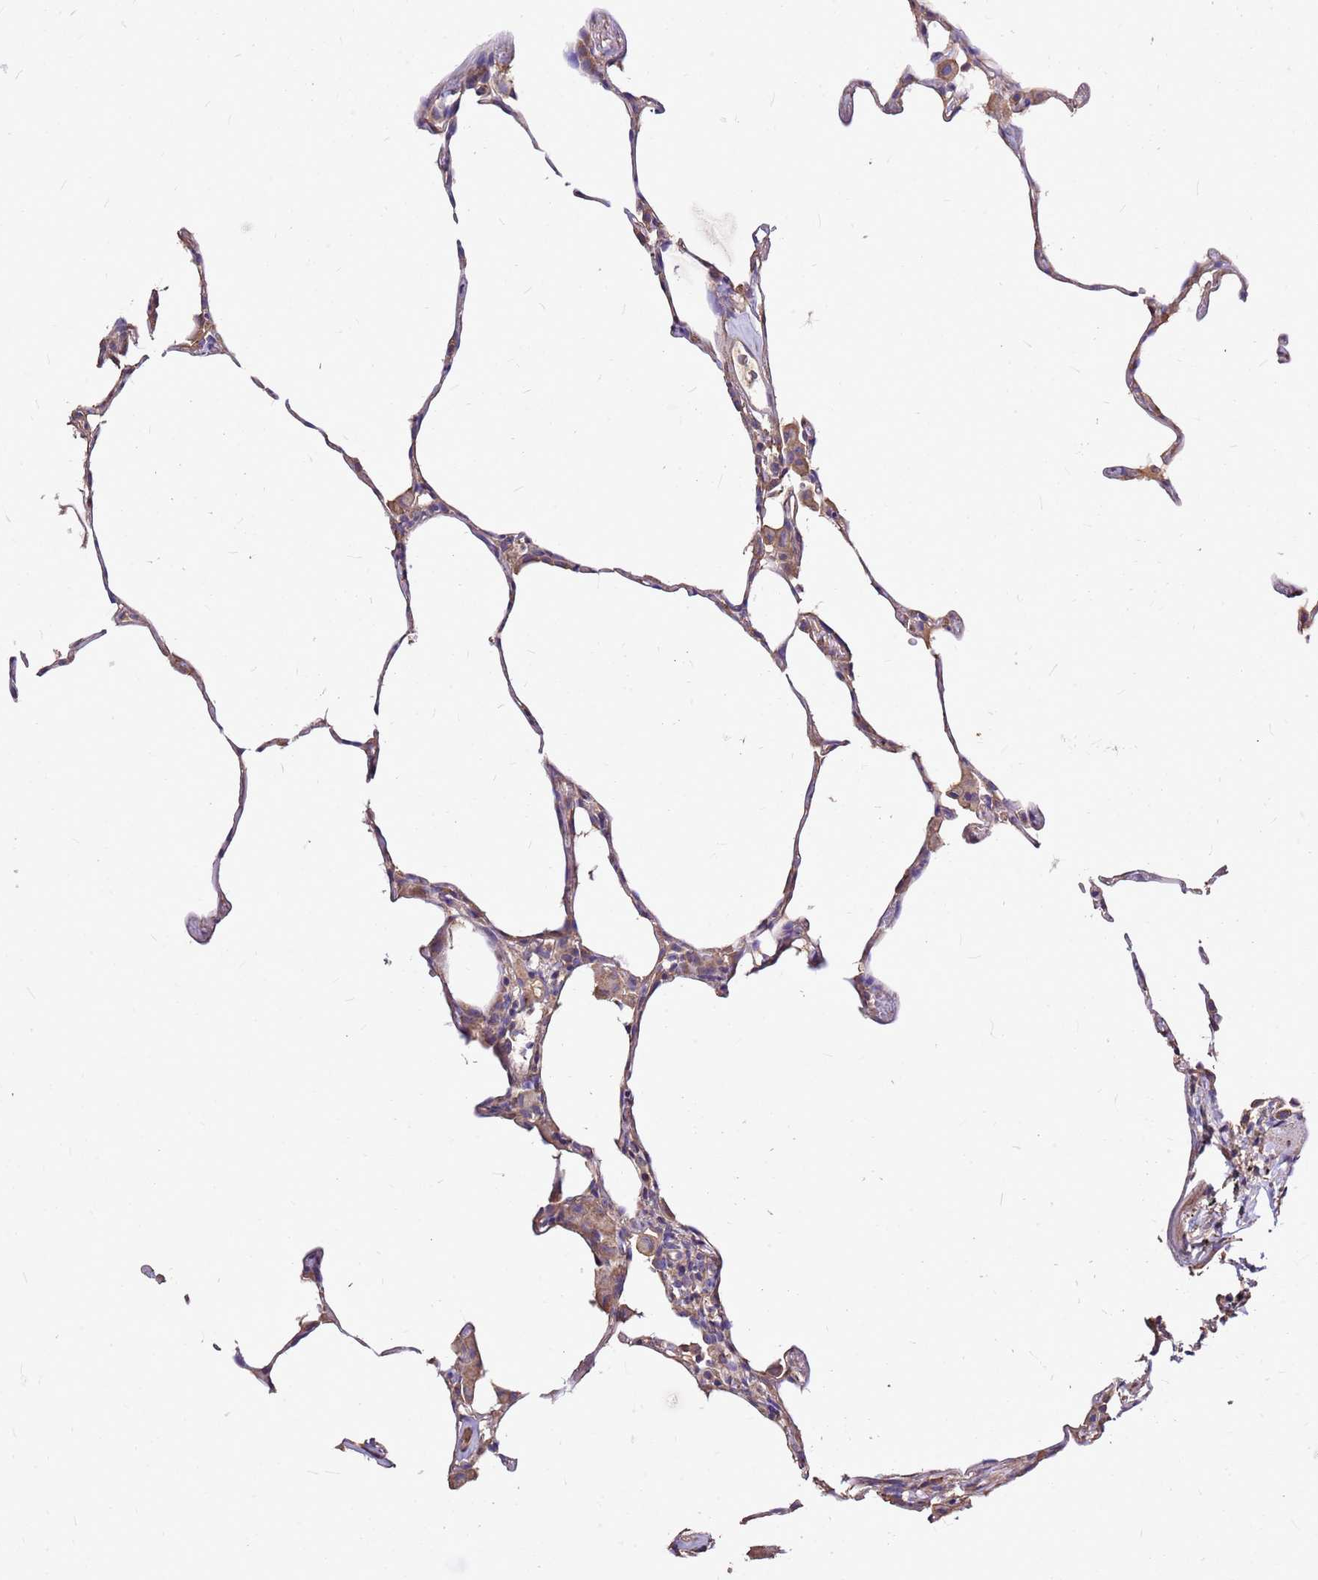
{"staining": {"intensity": "moderate", "quantity": "<25%", "location": "cytoplasmic/membranous"}, "tissue": "lung", "cell_type": "Alveolar cells", "image_type": "normal", "snomed": [{"axis": "morphology", "description": "Normal tissue, NOS"}, {"axis": "topography", "description": "Lung"}], "caption": "Immunohistochemistry (DAB) staining of unremarkable human lung shows moderate cytoplasmic/membranous protein staining in about <25% of alveolar cells.", "gene": "EXD3", "patient": {"sex": "female", "age": 57}}